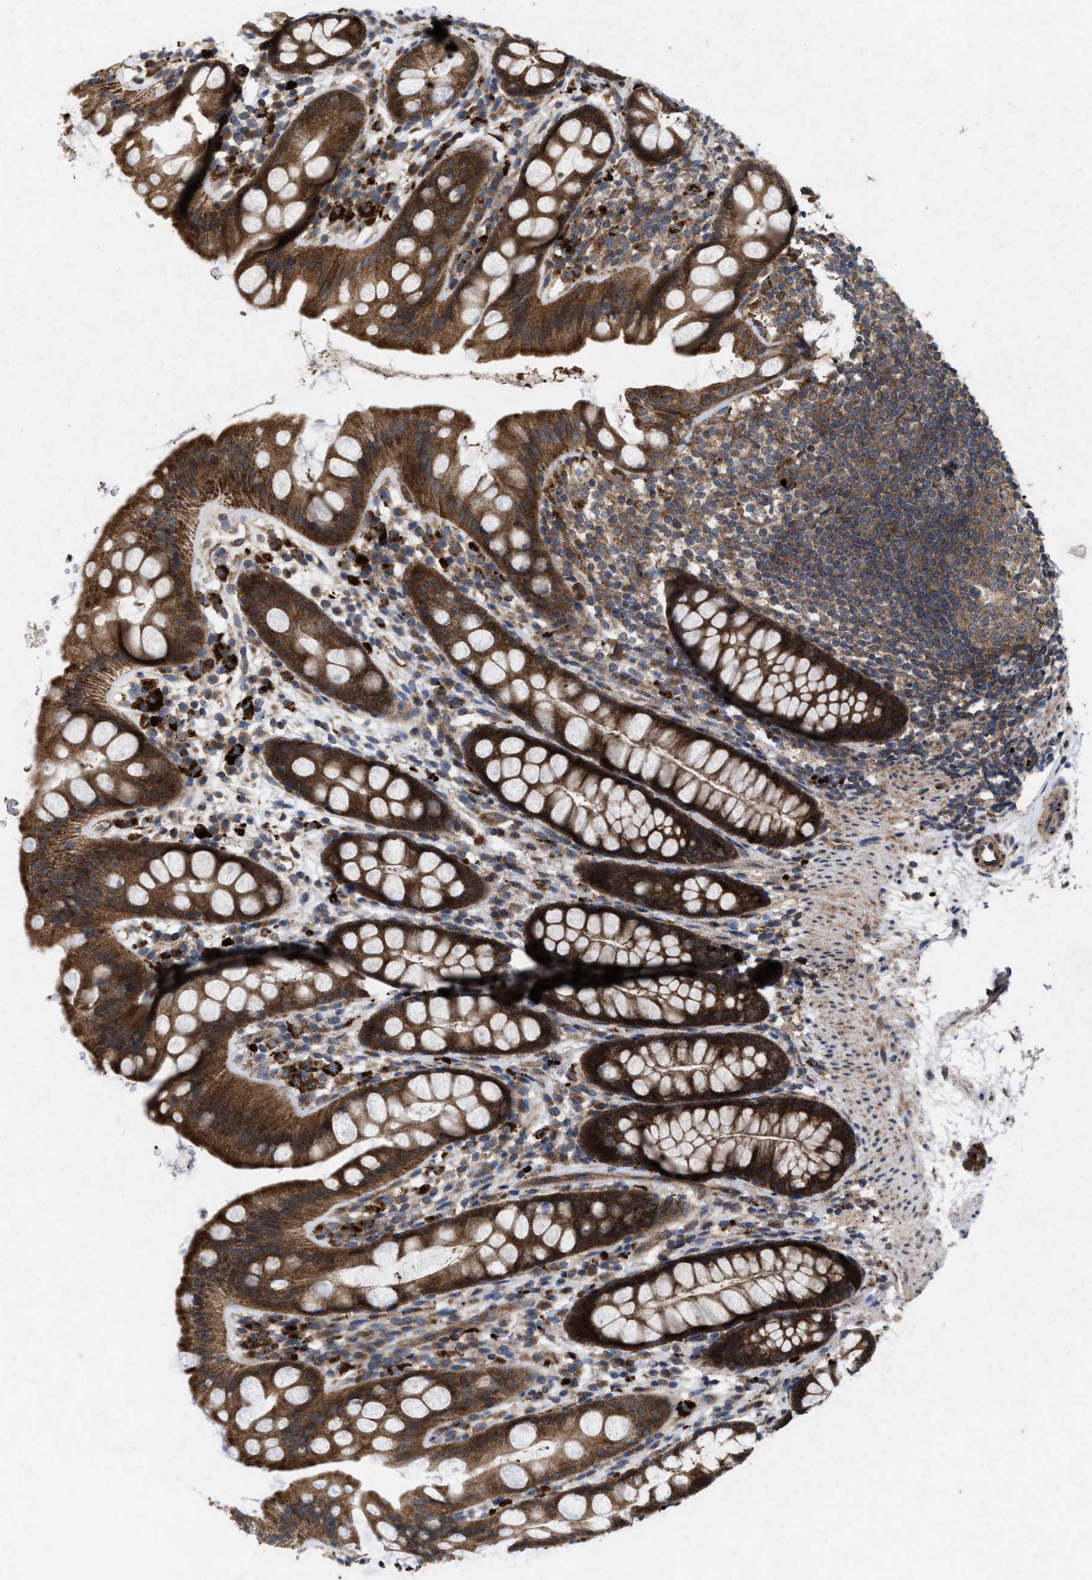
{"staining": {"intensity": "strong", "quantity": ">75%", "location": "cytoplasmic/membranous"}, "tissue": "rectum", "cell_type": "Glandular cells", "image_type": "normal", "snomed": [{"axis": "morphology", "description": "Normal tissue, NOS"}, {"axis": "topography", "description": "Rectum"}], "caption": "Immunohistochemical staining of benign rectum demonstrates >75% levels of strong cytoplasmic/membranous protein expression in about >75% of glandular cells. Immunohistochemistry (ihc) stains the protein of interest in brown and the nuclei are stained blue.", "gene": "MSI2", "patient": {"sex": "female", "age": 65}}